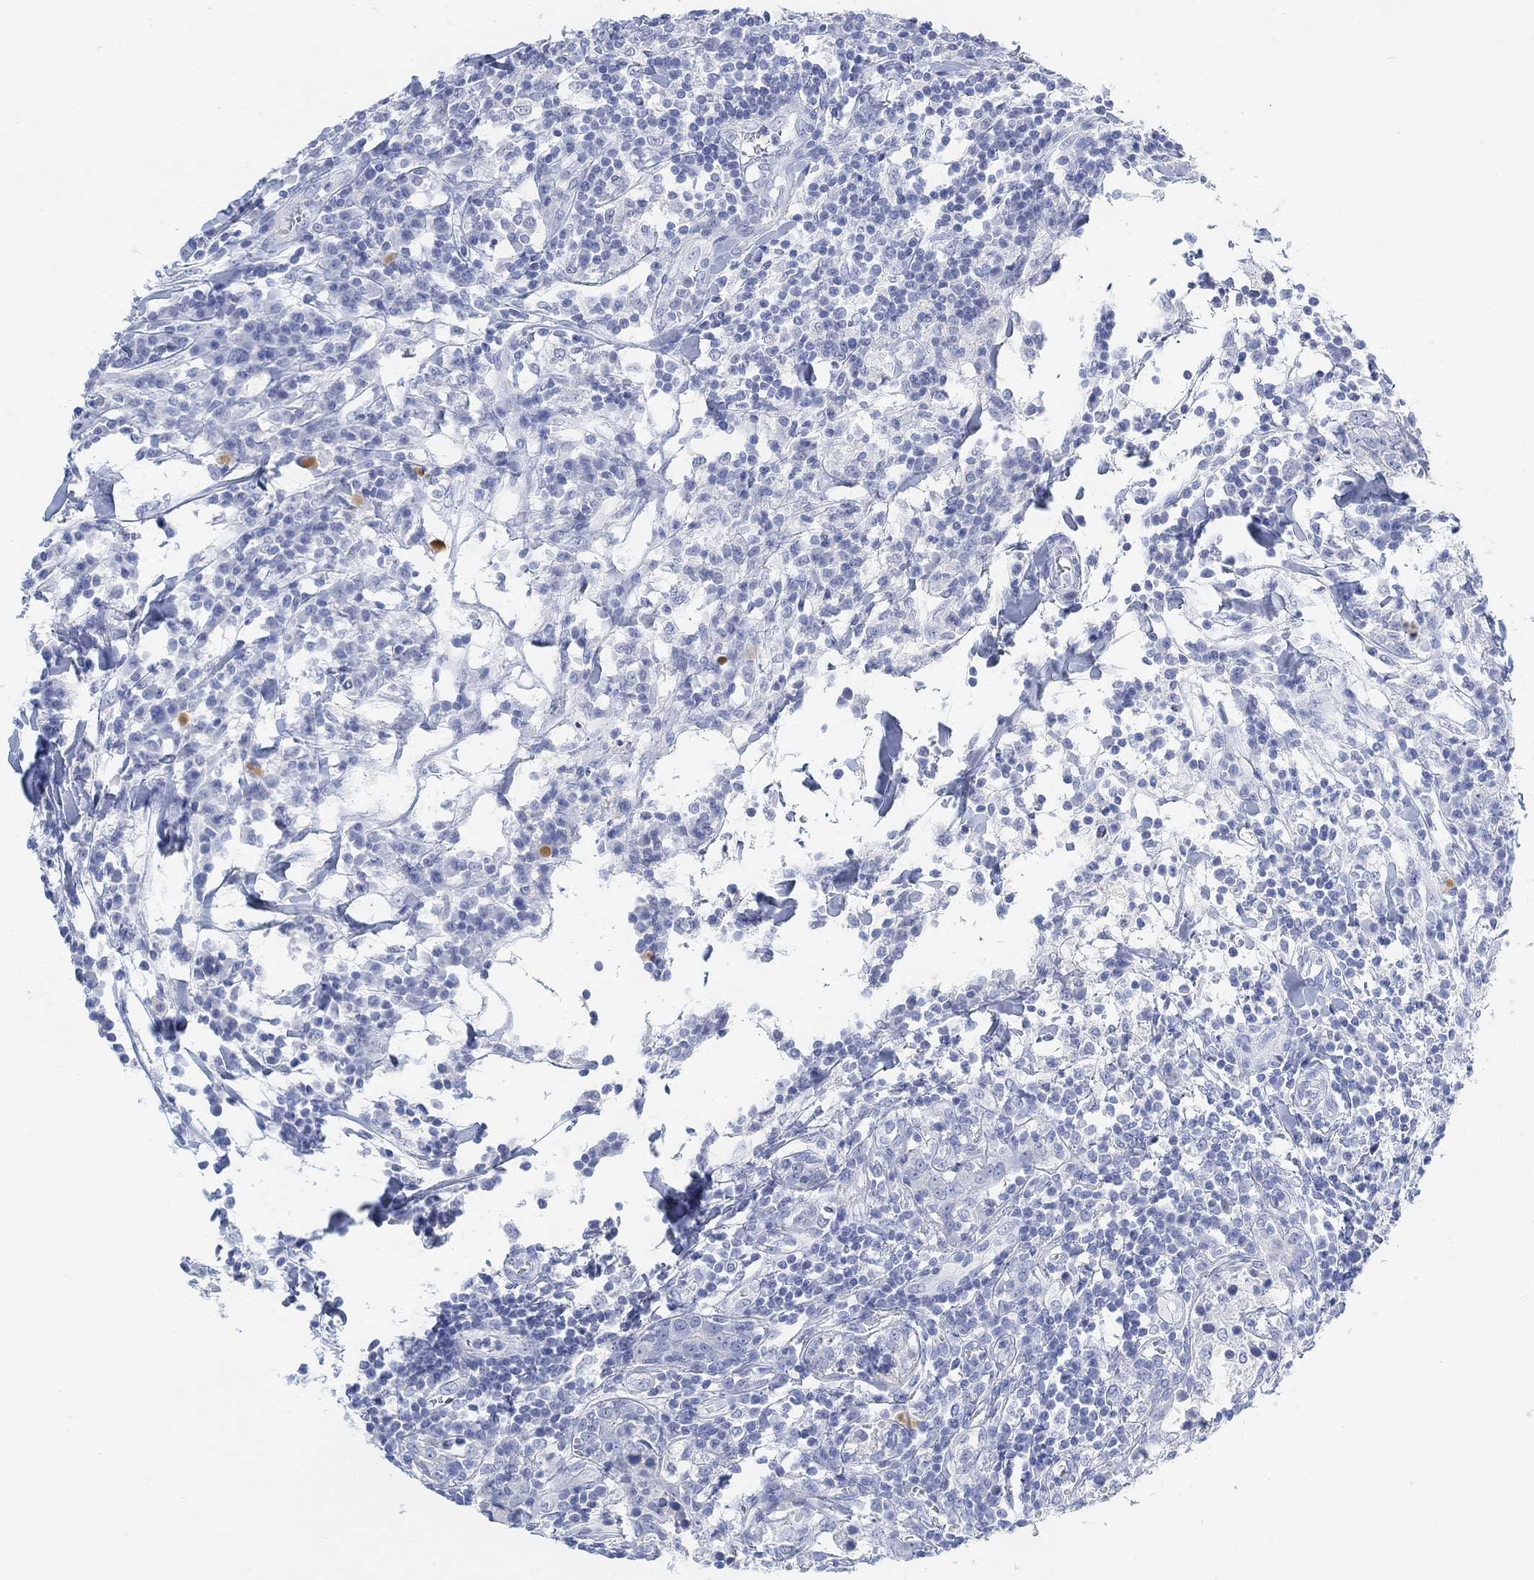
{"staining": {"intensity": "negative", "quantity": "none", "location": "none"}, "tissue": "breast cancer", "cell_type": "Tumor cells", "image_type": "cancer", "snomed": [{"axis": "morphology", "description": "Duct carcinoma"}, {"axis": "topography", "description": "Breast"}], "caption": "The immunohistochemistry photomicrograph has no significant staining in tumor cells of breast cancer tissue.", "gene": "ENO4", "patient": {"sex": "female", "age": 30}}